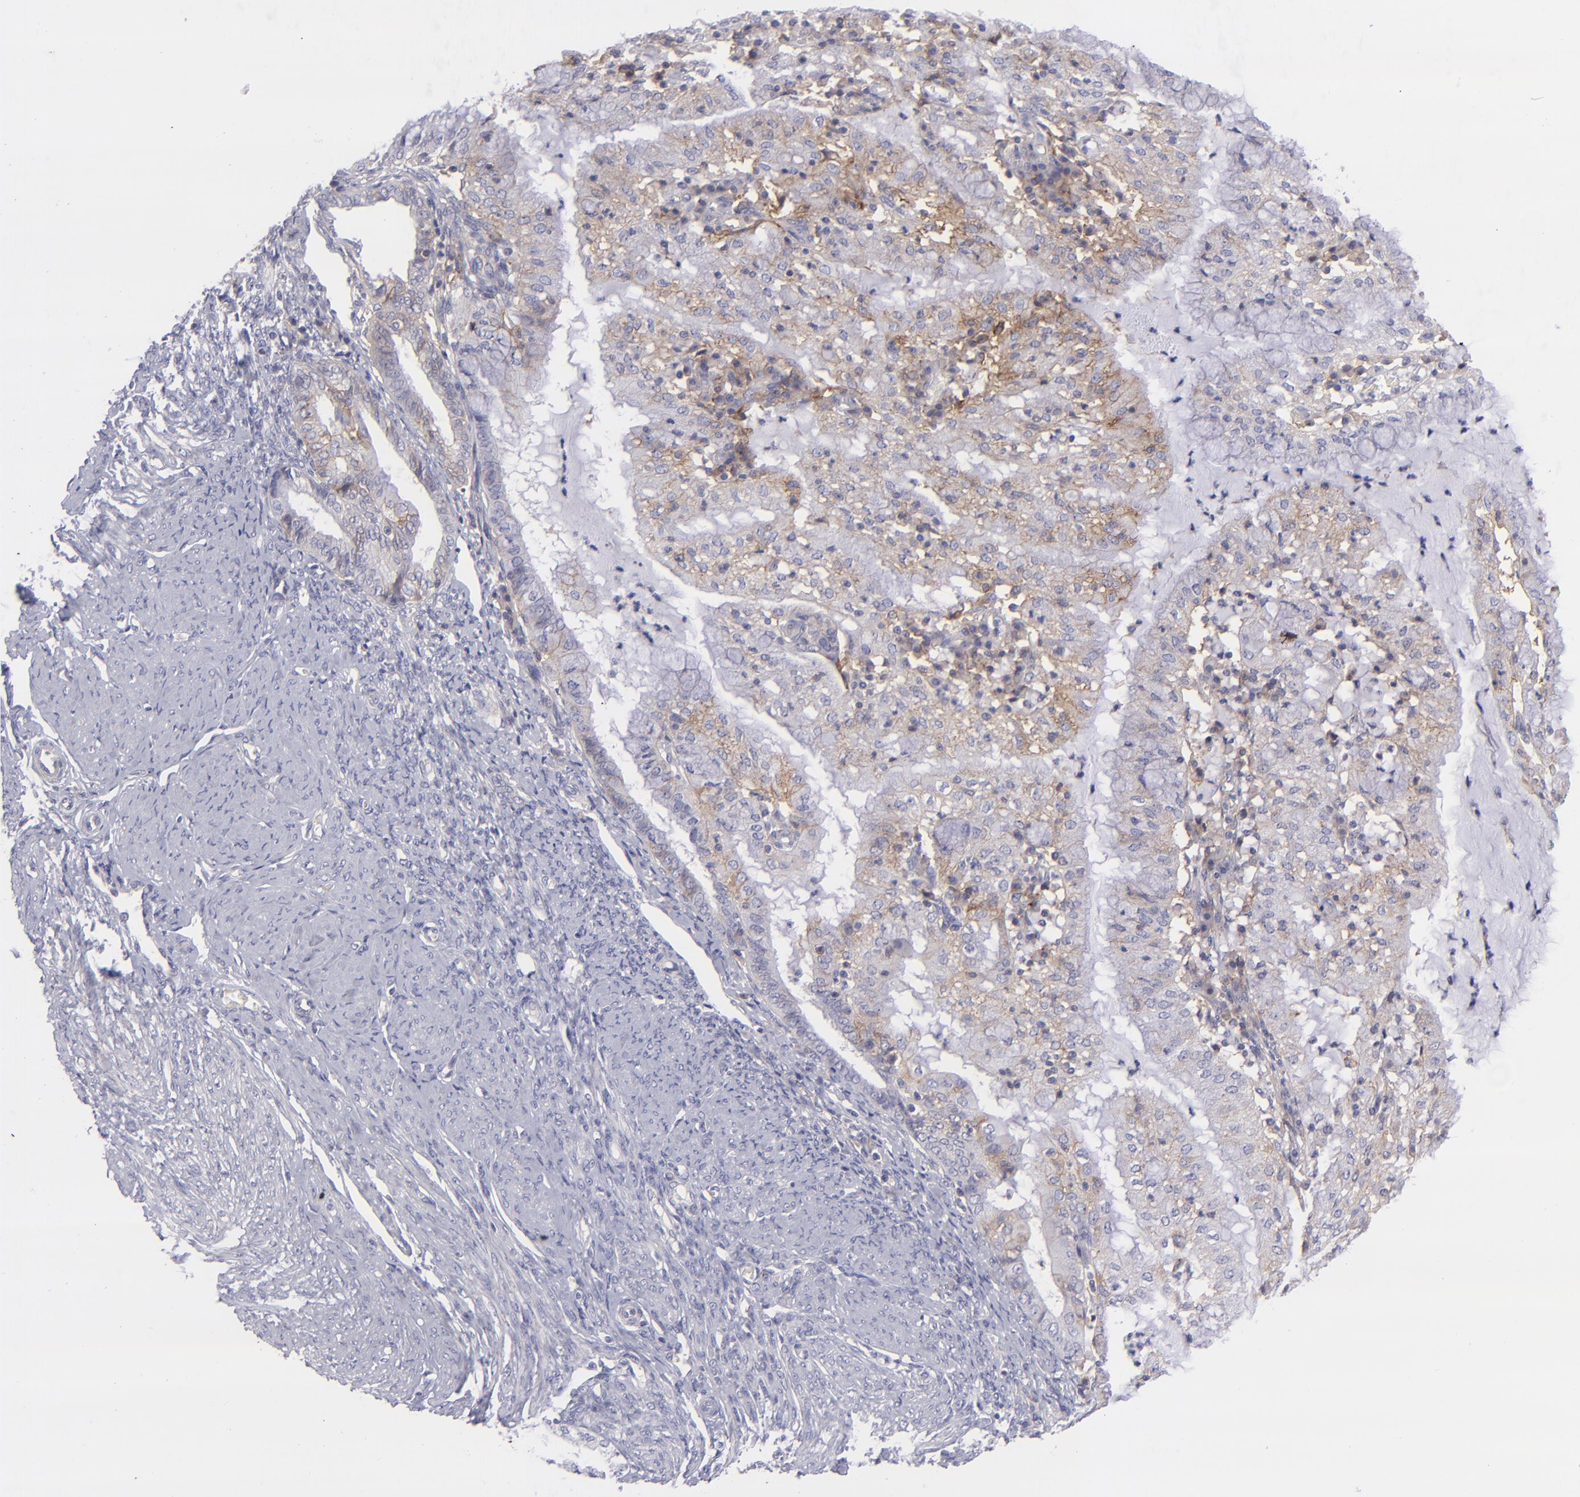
{"staining": {"intensity": "weak", "quantity": "25%-75%", "location": "cytoplasmic/membranous"}, "tissue": "endometrial cancer", "cell_type": "Tumor cells", "image_type": "cancer", "snomed": [{"axis": "morphology", "description": "Adenocarcinoma, NOS"}, {"axis": "topography", "description": "Endometrium"}], "caption": "Protein expression analysis of human endometrial cancer reveals weak cytoplasmic/membranous staining in approximately 25%-75% of tumor cells.", "gene": "BSG", "patient": {"sex": "female", "age": 63}}